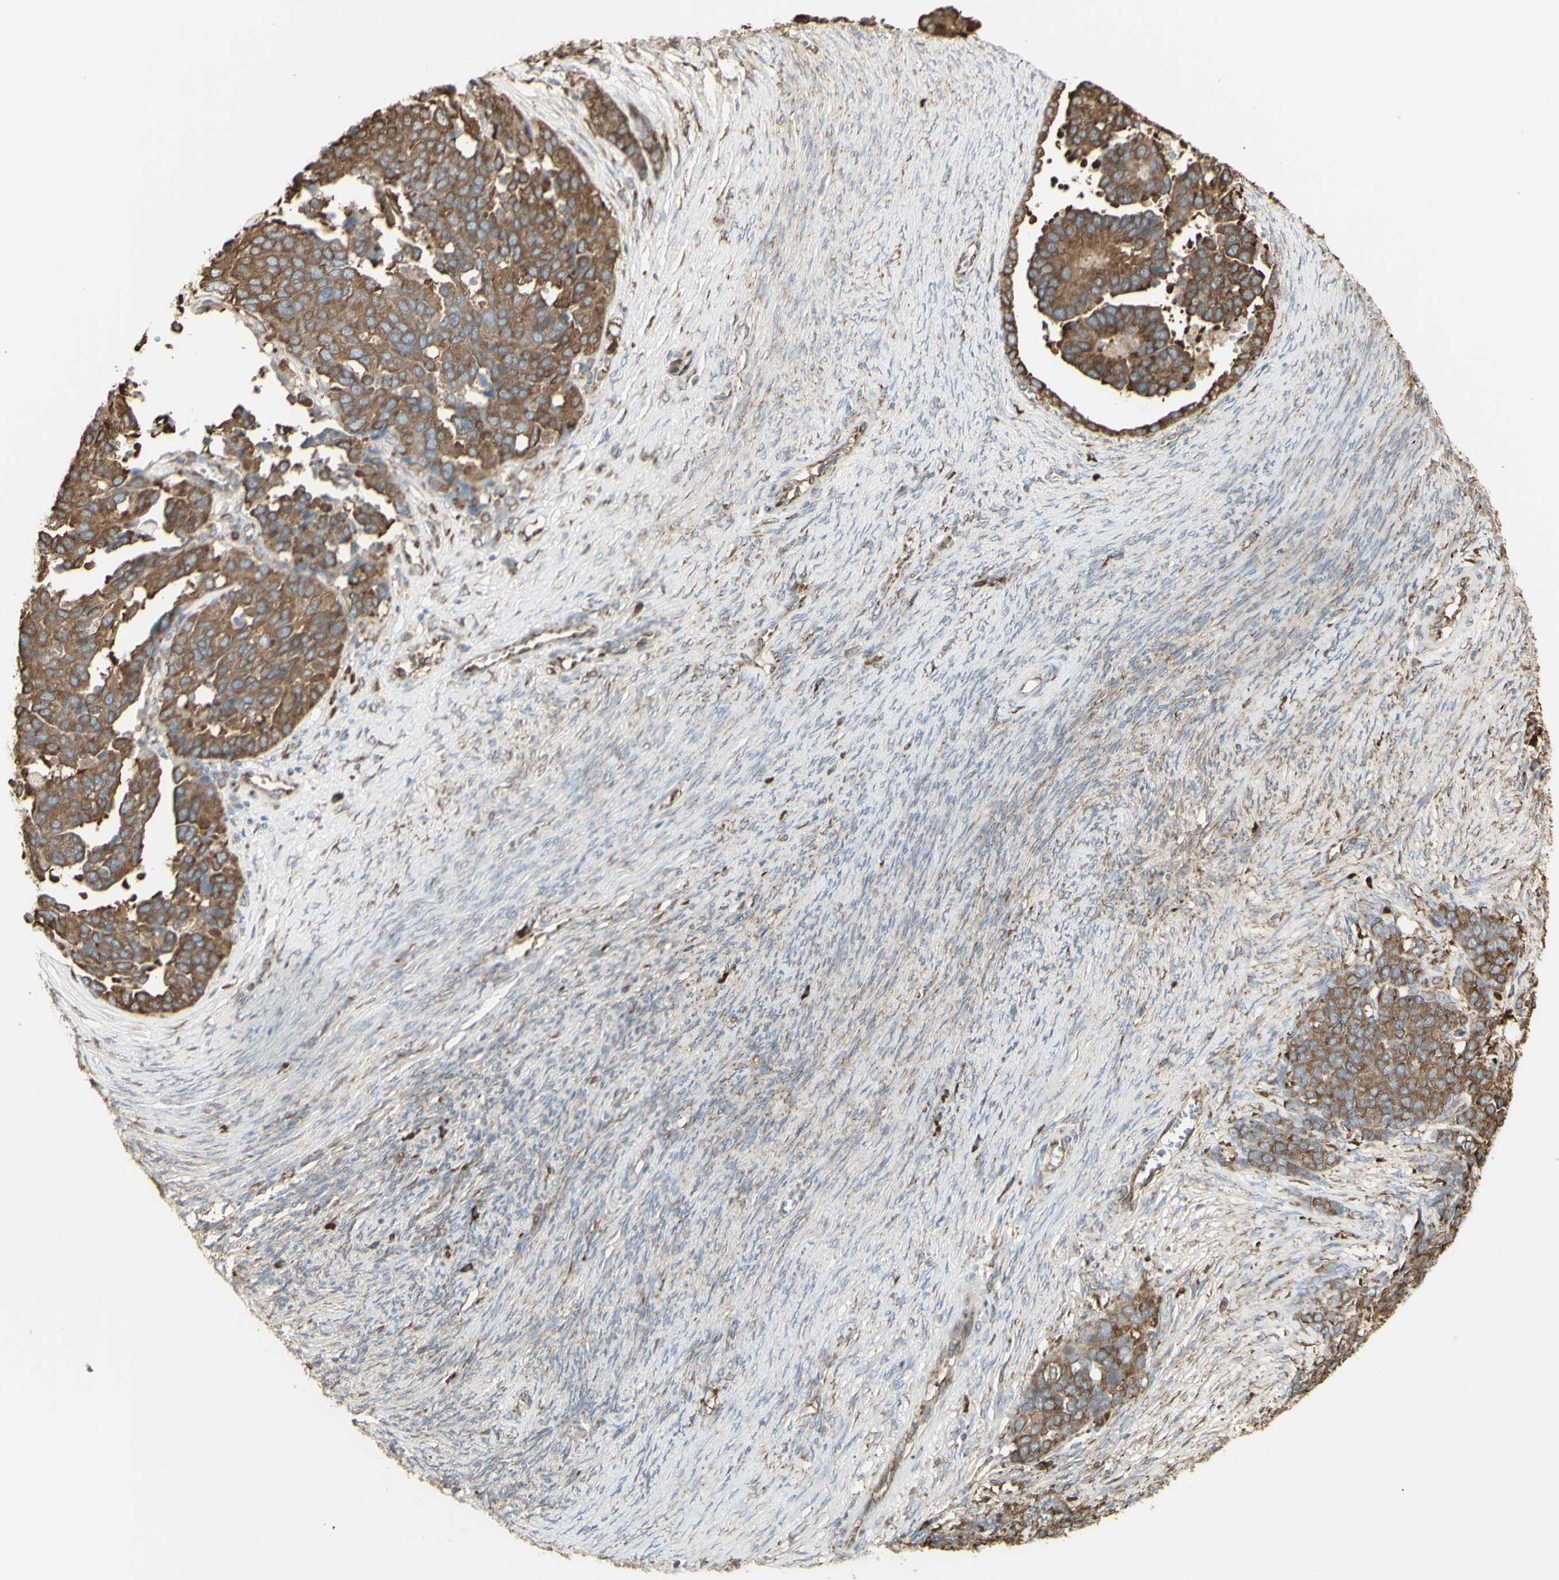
{"staining": {"intensity": "moderate", "quantity": ">75%", "location": "cytoplasmic/membranous"}, "tissue": "ovarian cancer", "cell_type": "Tumor cells", "image_type": "cancer", "snomed": [{"axis": "morphology", "description": "Cystadenocarcinoma, serous, NOS"}, {"axis": "topography", "description": "Ovary"}], "caption": "This photomicrograph shows IHC staining of human serous cystadenocarcinoma (ovarian), with medium moderate cytoplasmic/membranous positivity in about >75% of tumor cells.", "gene": "EEF1B2", "patient": {"sex": "female", "age": 44}}